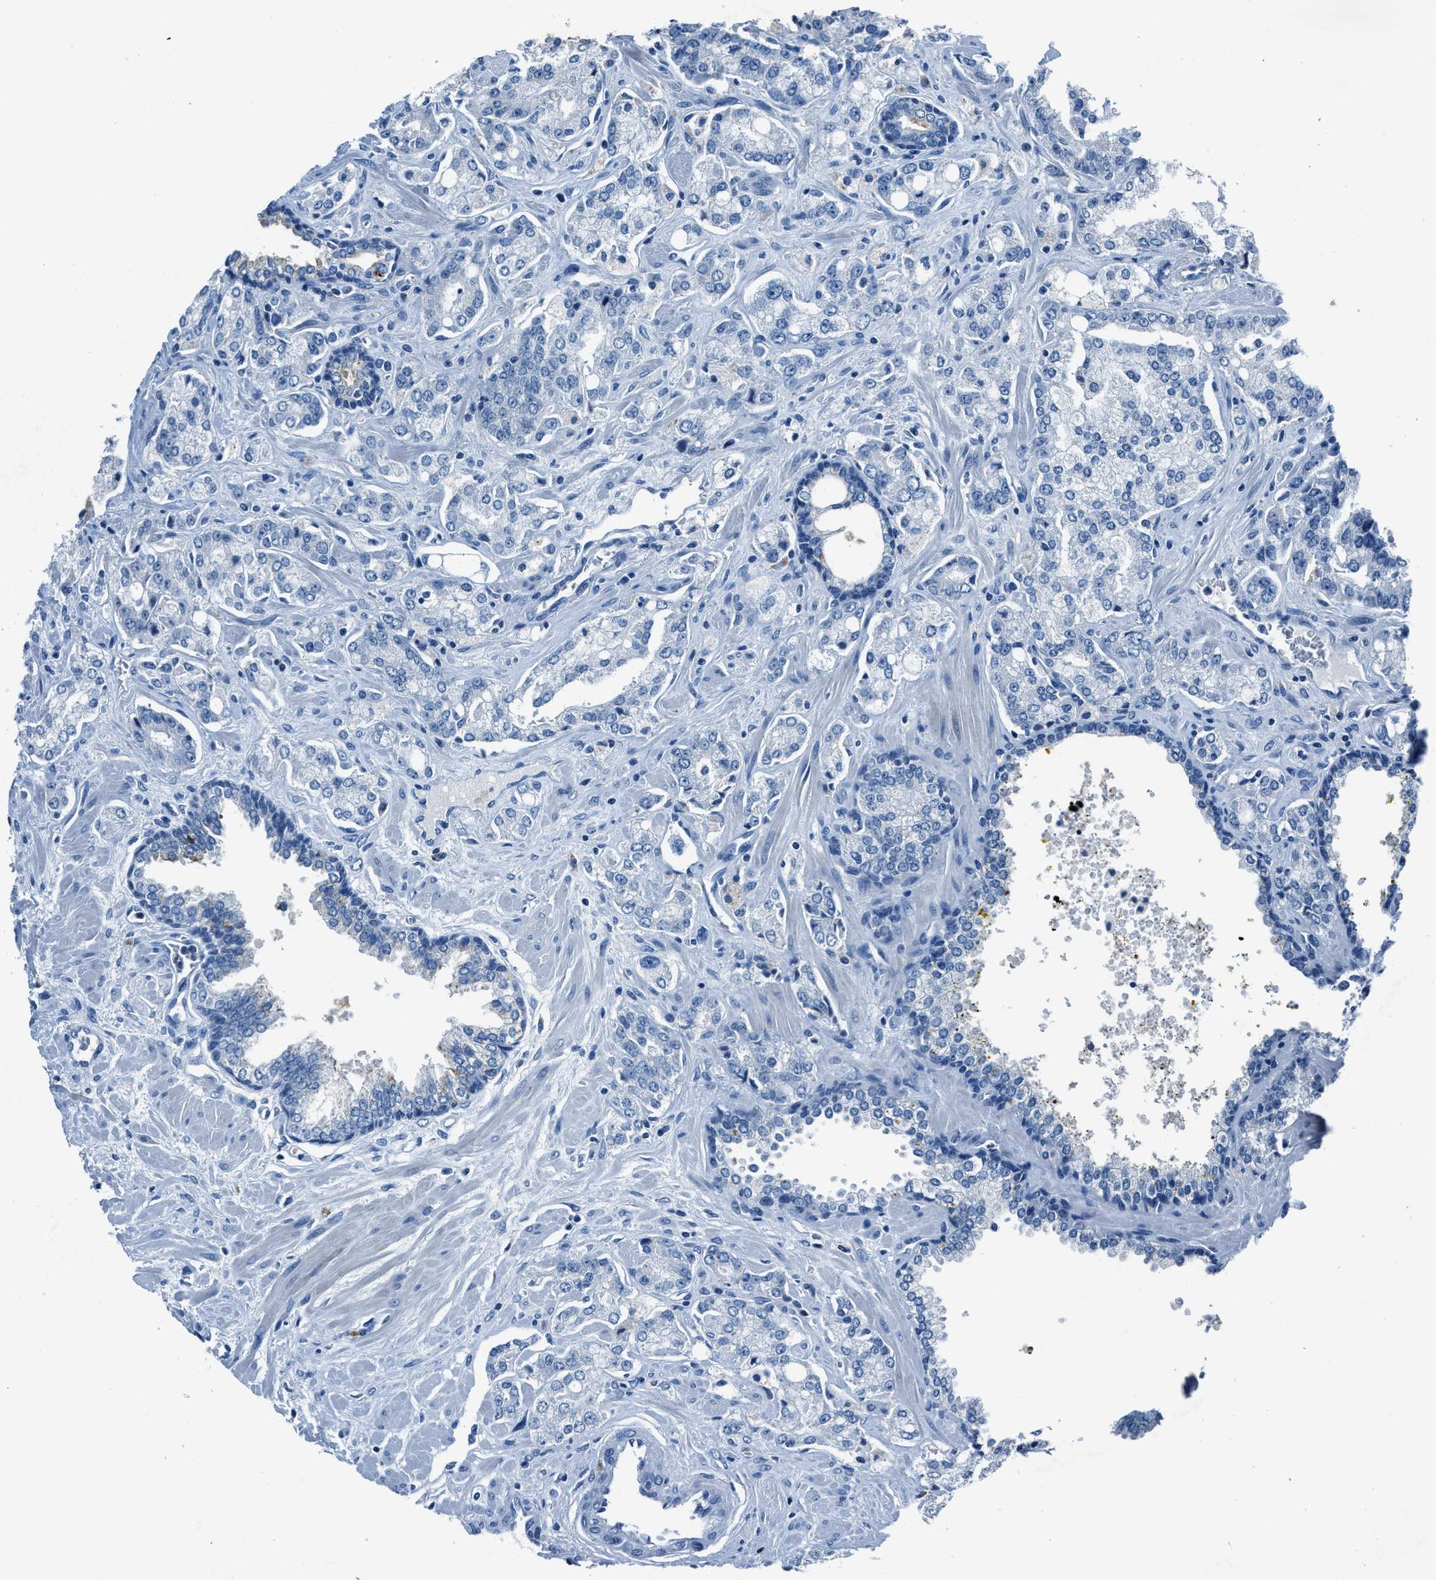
{"staining": {"intensity": "negative", "quantity": "none", "location": "none"}, "tissue": "prostate cancer", "cell_type": "Tumor cells", "image_type": "cancer", "snomed": [{"axis": "morphology", "description": "Adenocarcinoma, High grade"}, {"axis": "topography", "description": "Prostate"}], "caption": "A micrograph of high-grade adenocarcinoma (prostate) stained for a protein reveals no brown staining in tumor cells.", "gene": "ADAM2", "patient": {"sex": "male", "age": 67}}